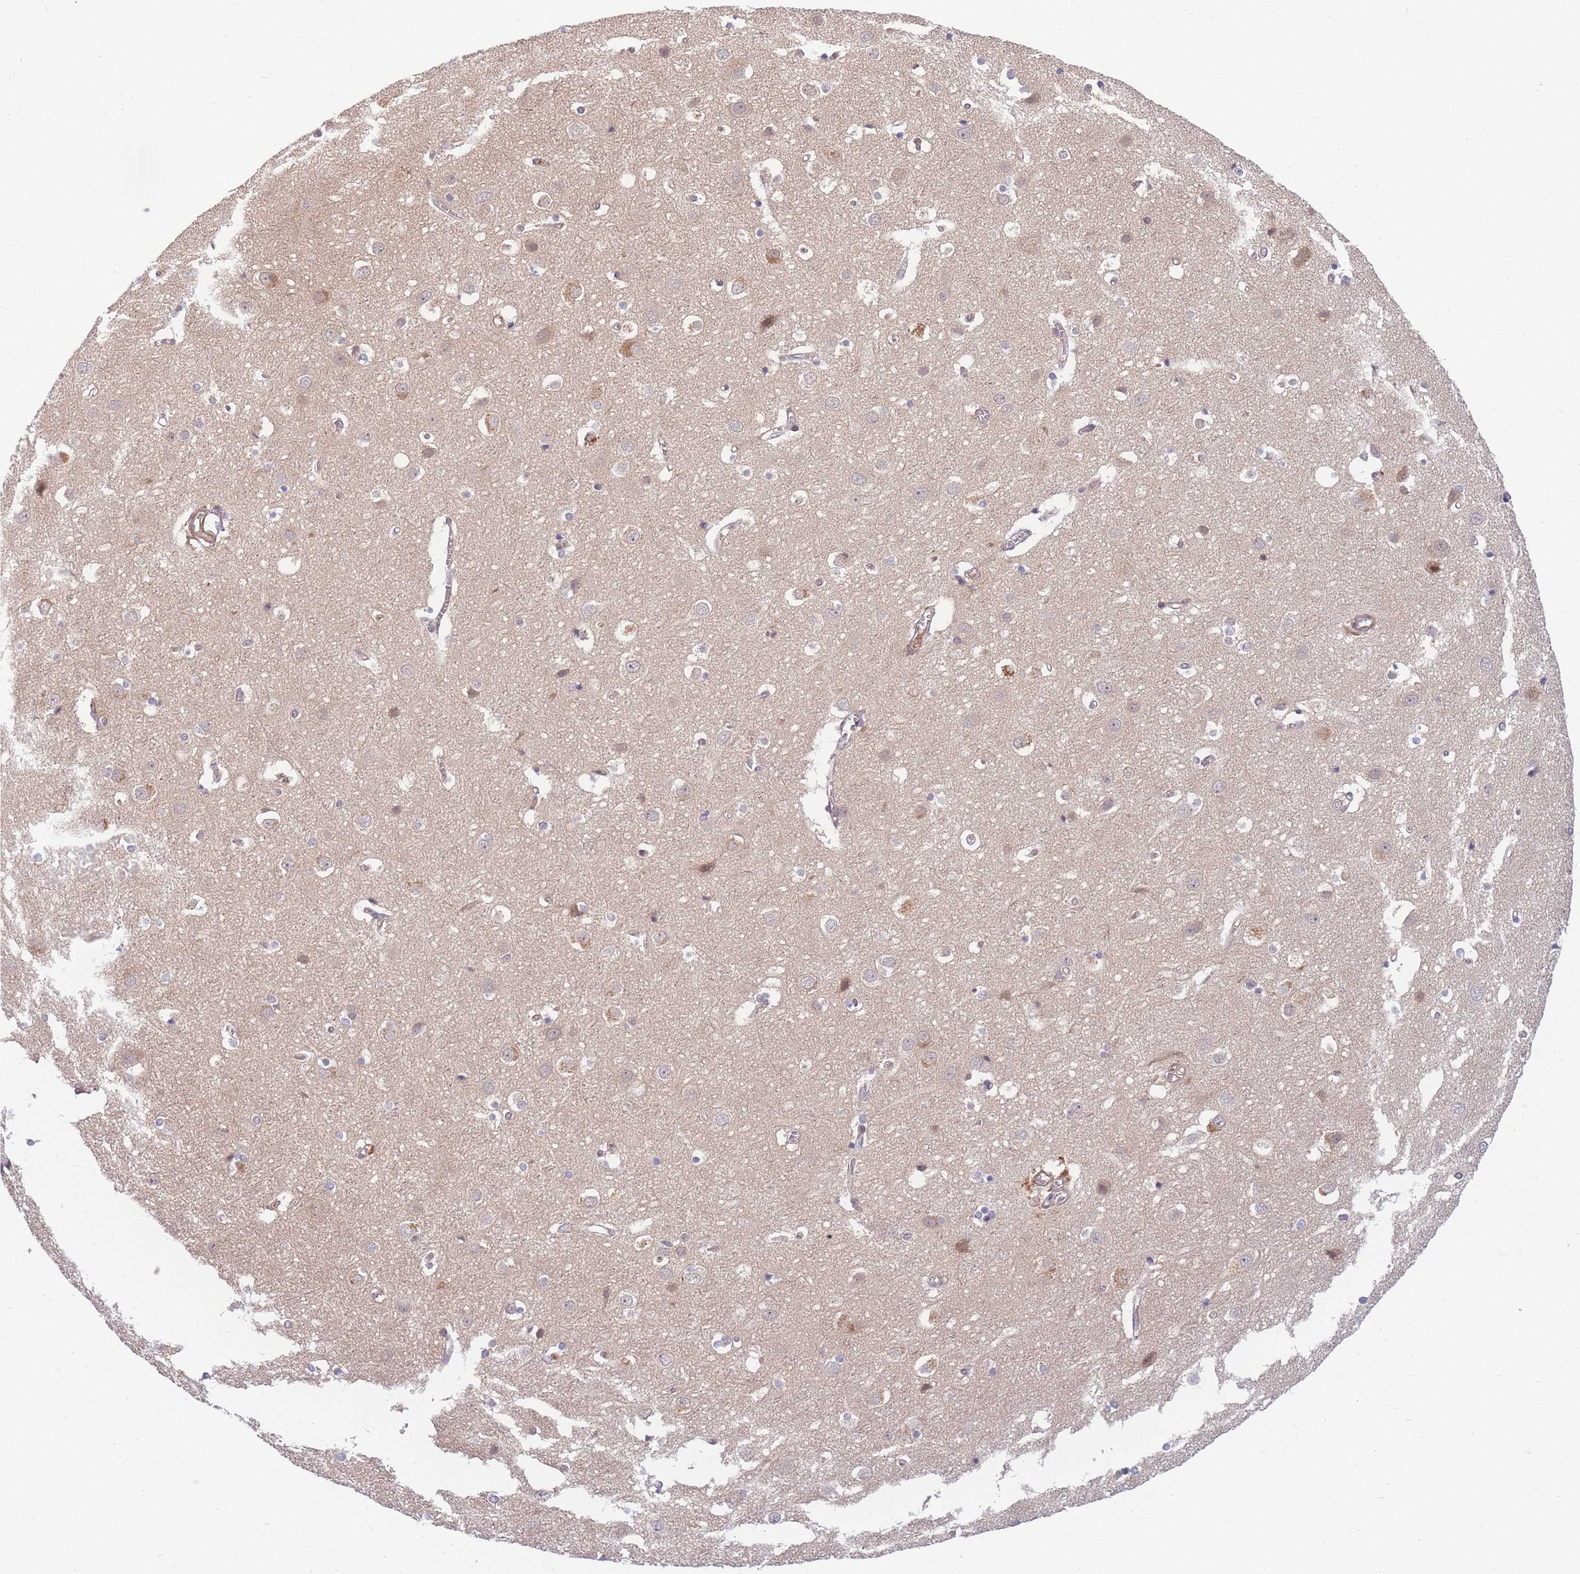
{"staining": {"intensity": "negative", "quantity": "none", "location": "none"}, "tissue": "cerebral cortex", "cell_type": "Endothelial cells", "image_type": "normal", "snomed": [{"axis": "morphology", "description": "Normal tissue, NOS"}, {"axis": "topography", "description": "Cerebral cortex"}], "caption": "Endothelial cells show no significant protein staining in unremarkable cerebral cortex. (IHC, brightfield microscopy, high magnification).", "gene": "FAM153A", "patient": {"sex": "male", "age": 54}}